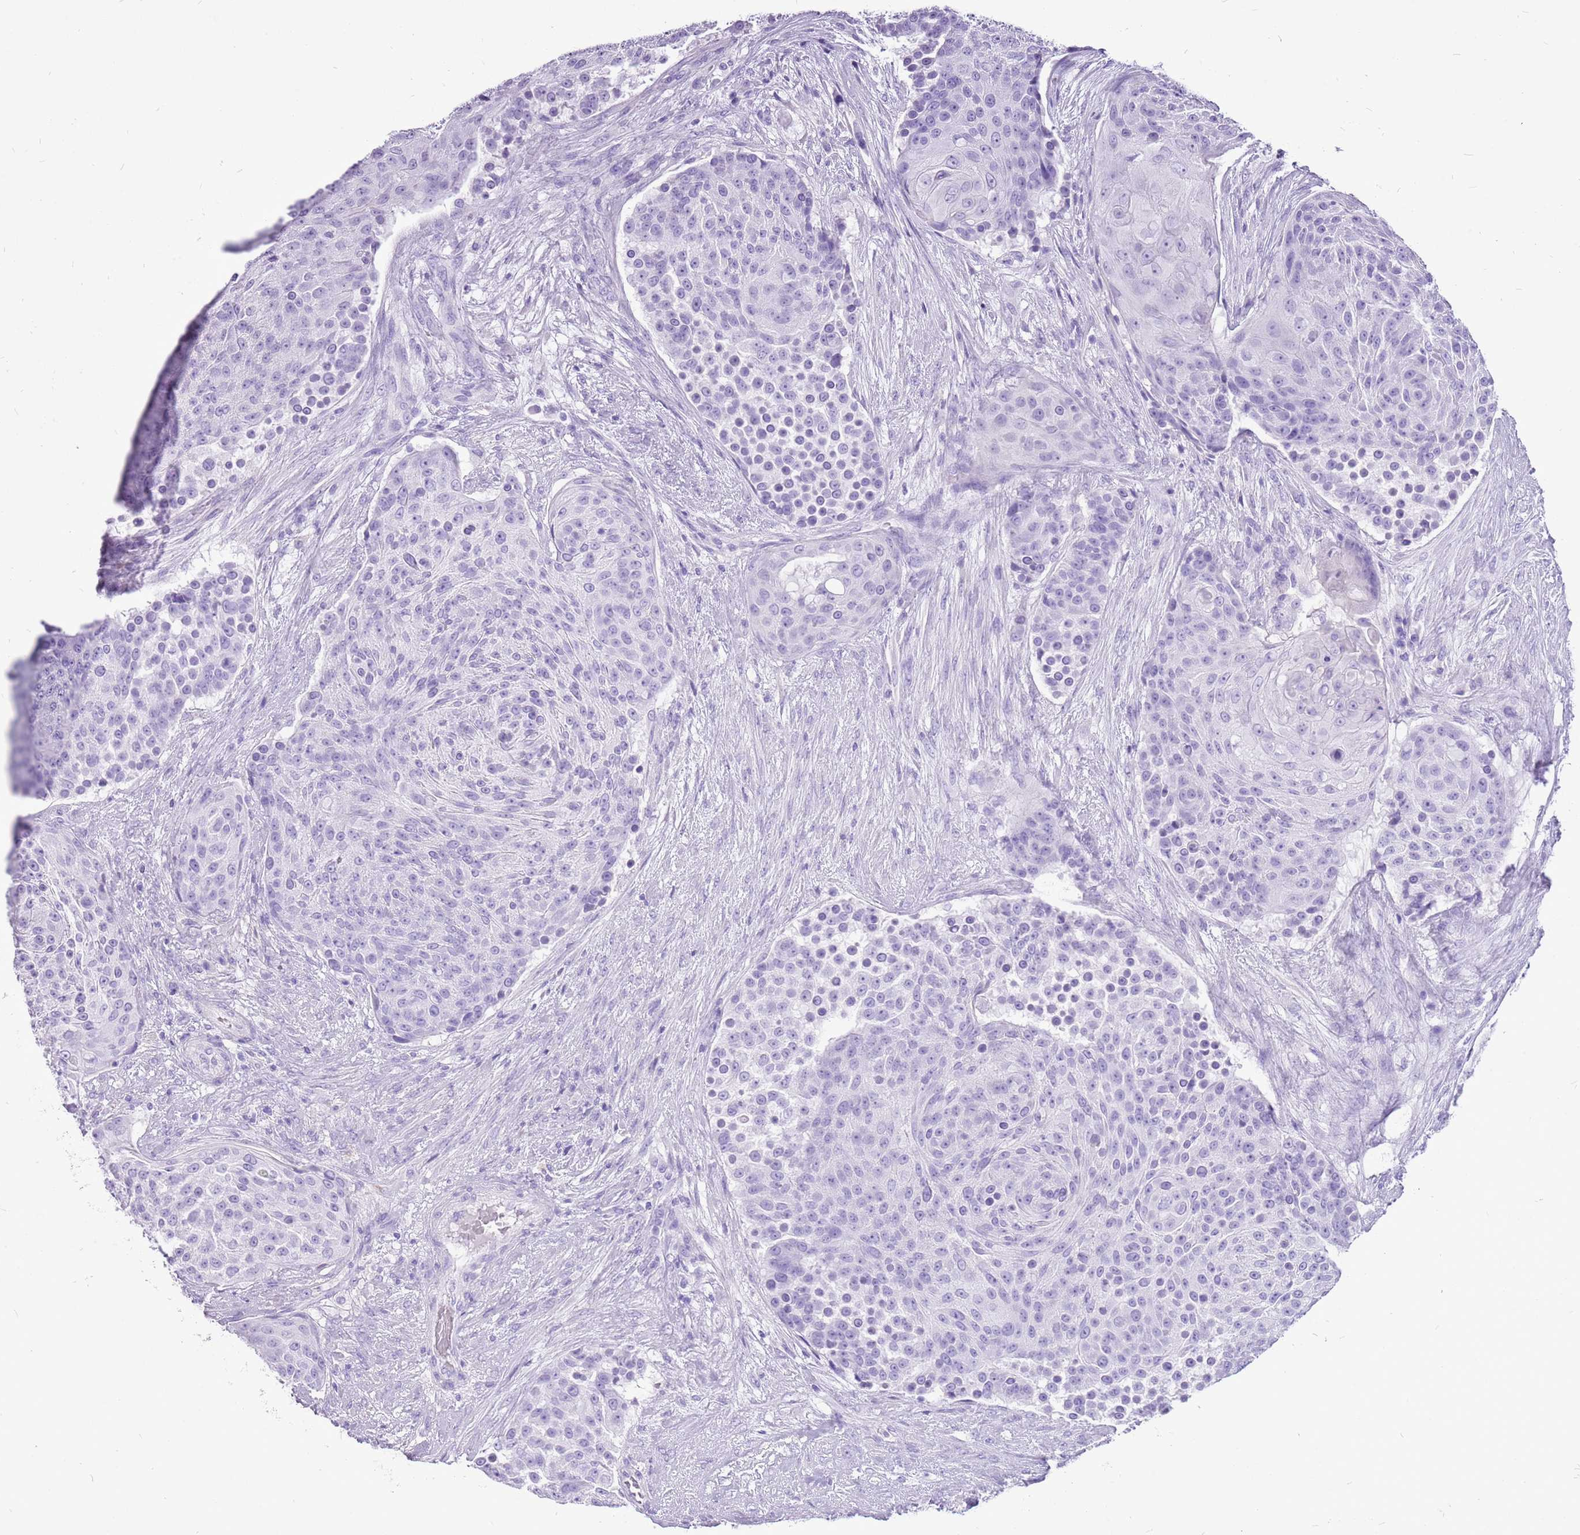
{"staining": {"intensity": "negative", "quantity": "none", "location": "none"}, "tissue": "urothelial cancer", "cell_type": "Tumor cells", "image_type": "cancer", "snomed": [{"axis": "morphology", "description": "Urothelial carcinoma, High grade"}, {"axis": "topography", "description": "Urinary bladder"}], "caption": "A photomicrograph of human urothelial cancer is negative for staining in tumor cells. The staining was performed using DAB (3,3'-diaminobenzidine) to visualize the protein expression in brown, while the nuclei were stained in blue with hematoxylin (Magnification: 20x).", "gene": "ACSS3", "patient": {"sex": "female", "age": 63}}